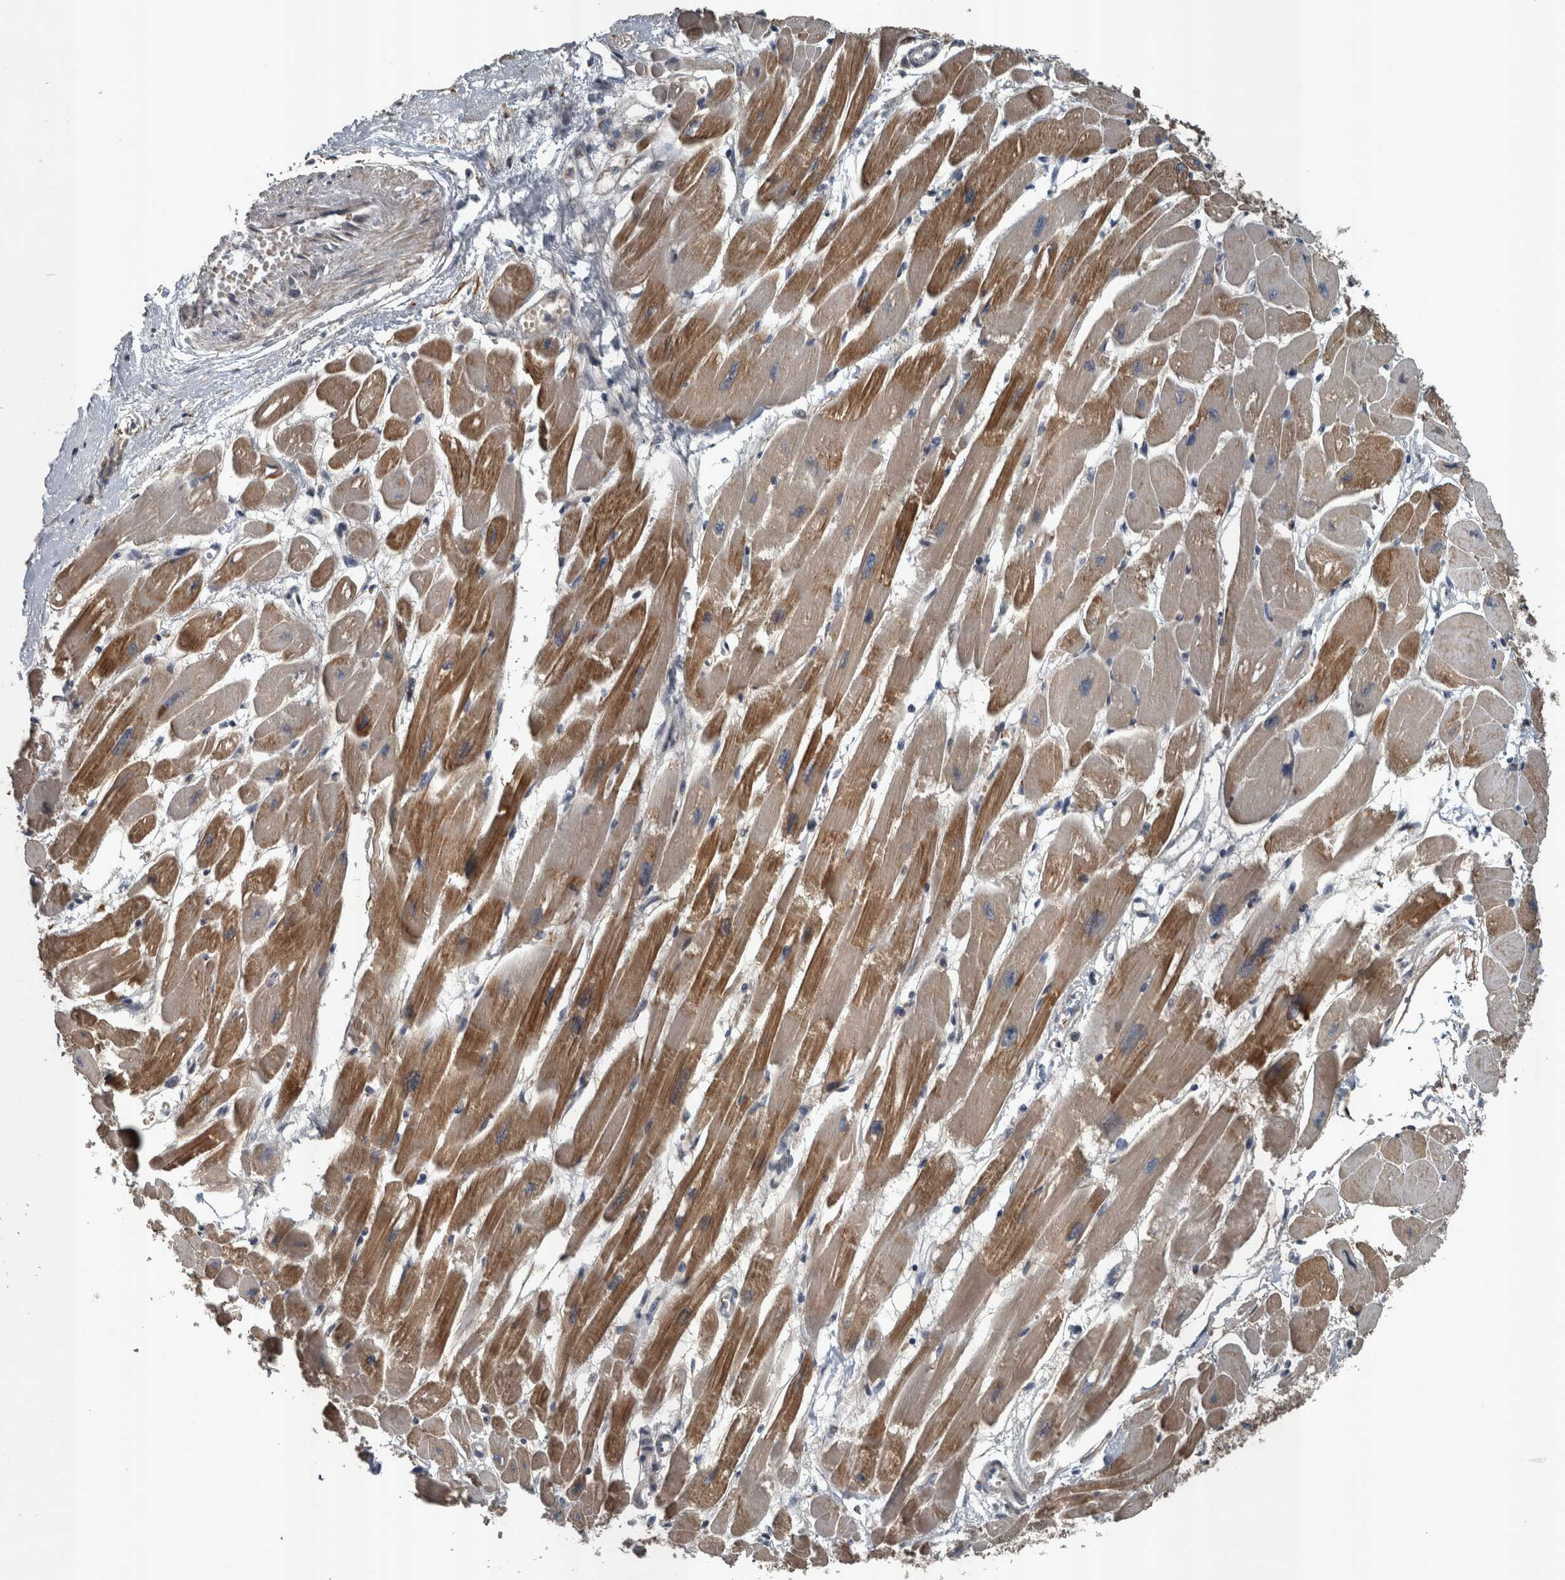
{"staining": {"intensity": "strong", "quantity": ">75%", "location": "cytoplasmic/membranous"}, "tissue": "heart muscle", "cell_type": "Cardiomyocytes", "image_type": "normal", "snomed": [{"axis": "morphology", "description": "Normal tissue, NOS"}, {"axis": "topography", "description": "Heart"}], "caption": "A brown stain labels strong cytoplasmic/membranous expression of a protein in cardiomyocytes of normal heart muscle.", "gene": "ZNF345", "patient": {"sex": "female", "age": 54}}